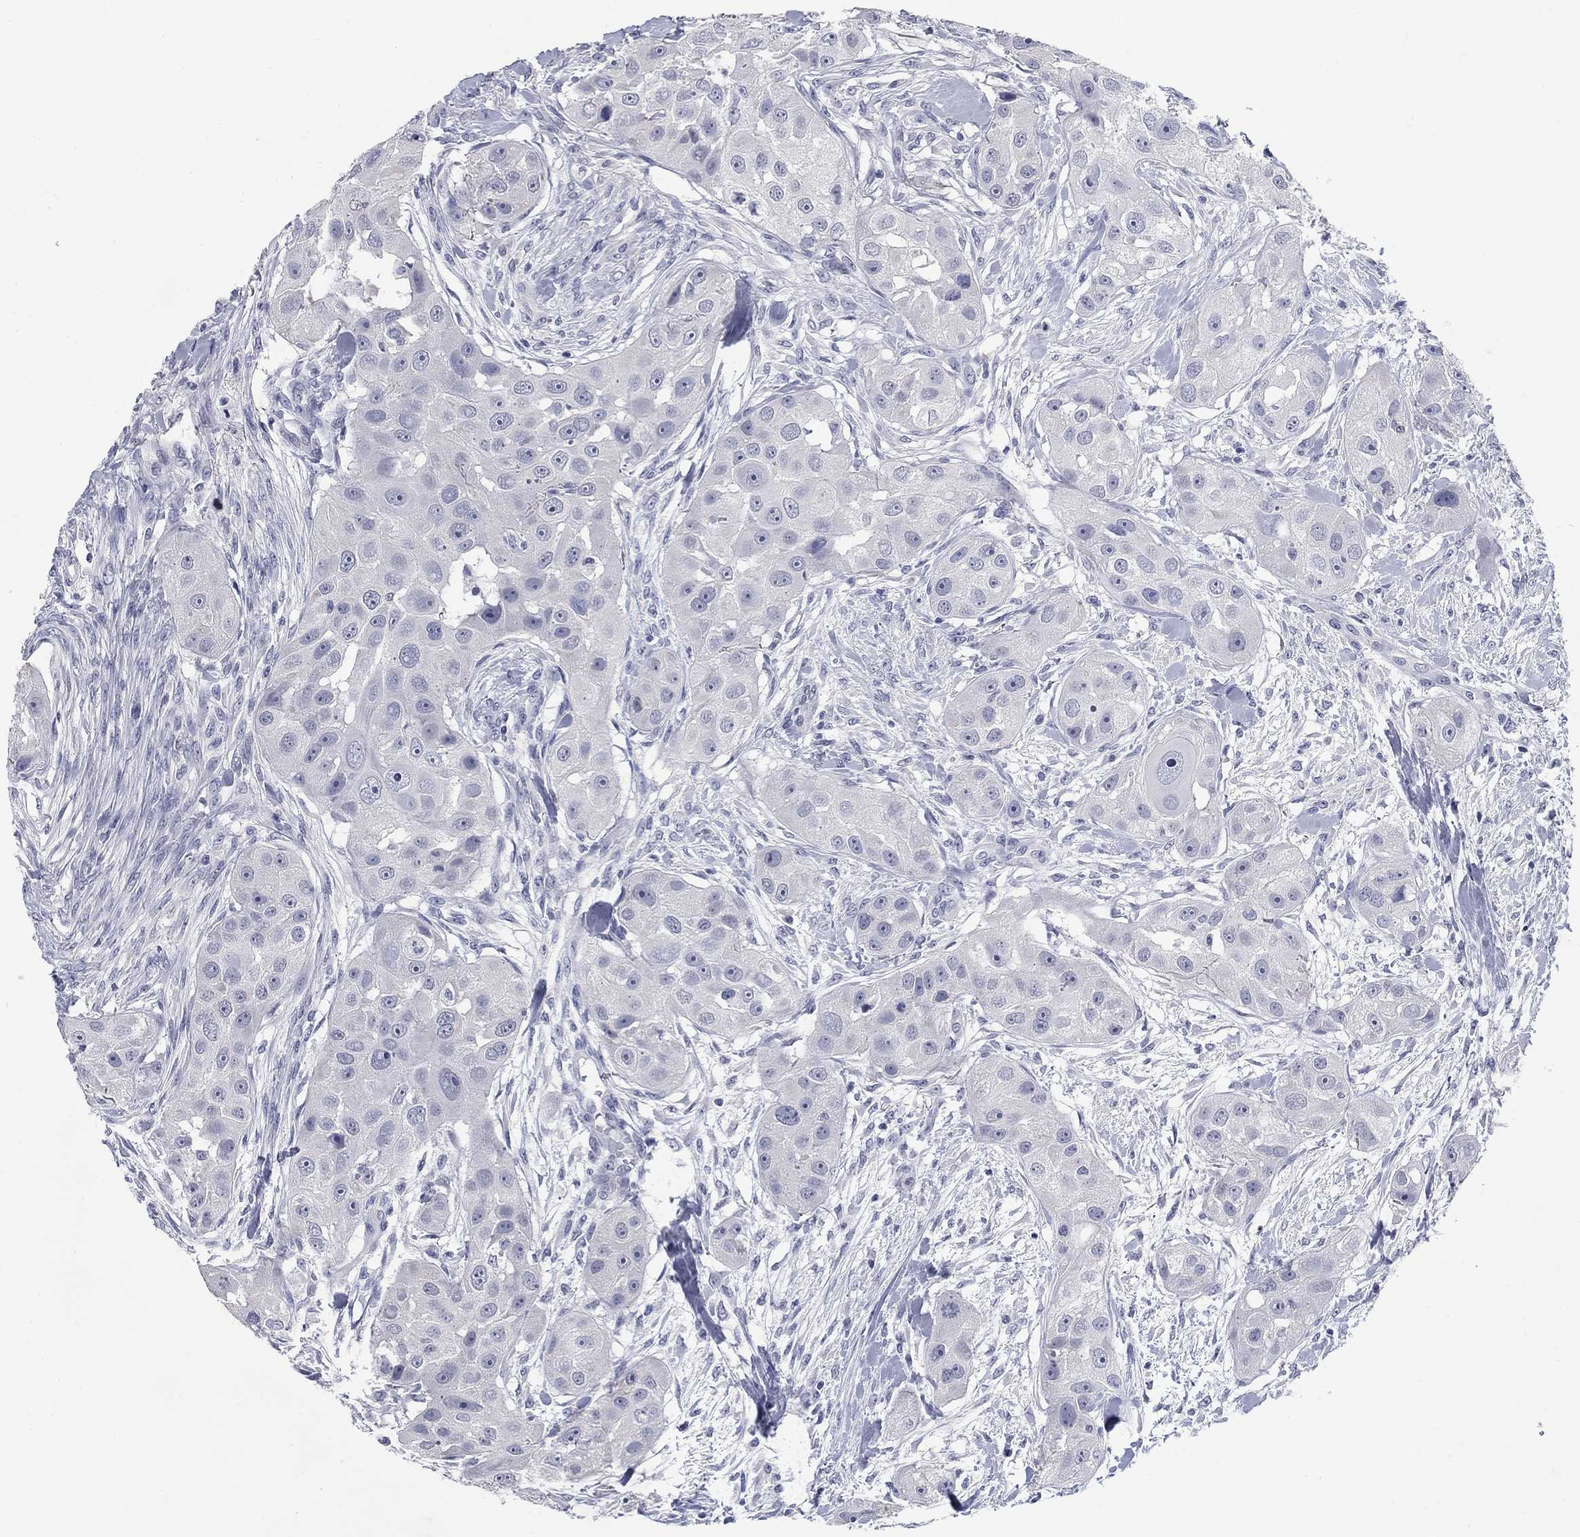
{"staining": {"intensity": "negative", "quantity": "none", "location": "none"}, "tissue": "head and neck cancer", "cell_type": "Tumor cells", "image_type": "cancer", "snomed": [{"axis": "morphology", "description": "Squamous cell carcinoma, NOS"}, {"axis": "topography", "description": "Head-Neck"}], "caption": "Tumor cells show no significant protein staining in head and neck squamous cell carcinoma.", "gene": "ELAVL4", "patient": {"sex": "male", "age": 51}}